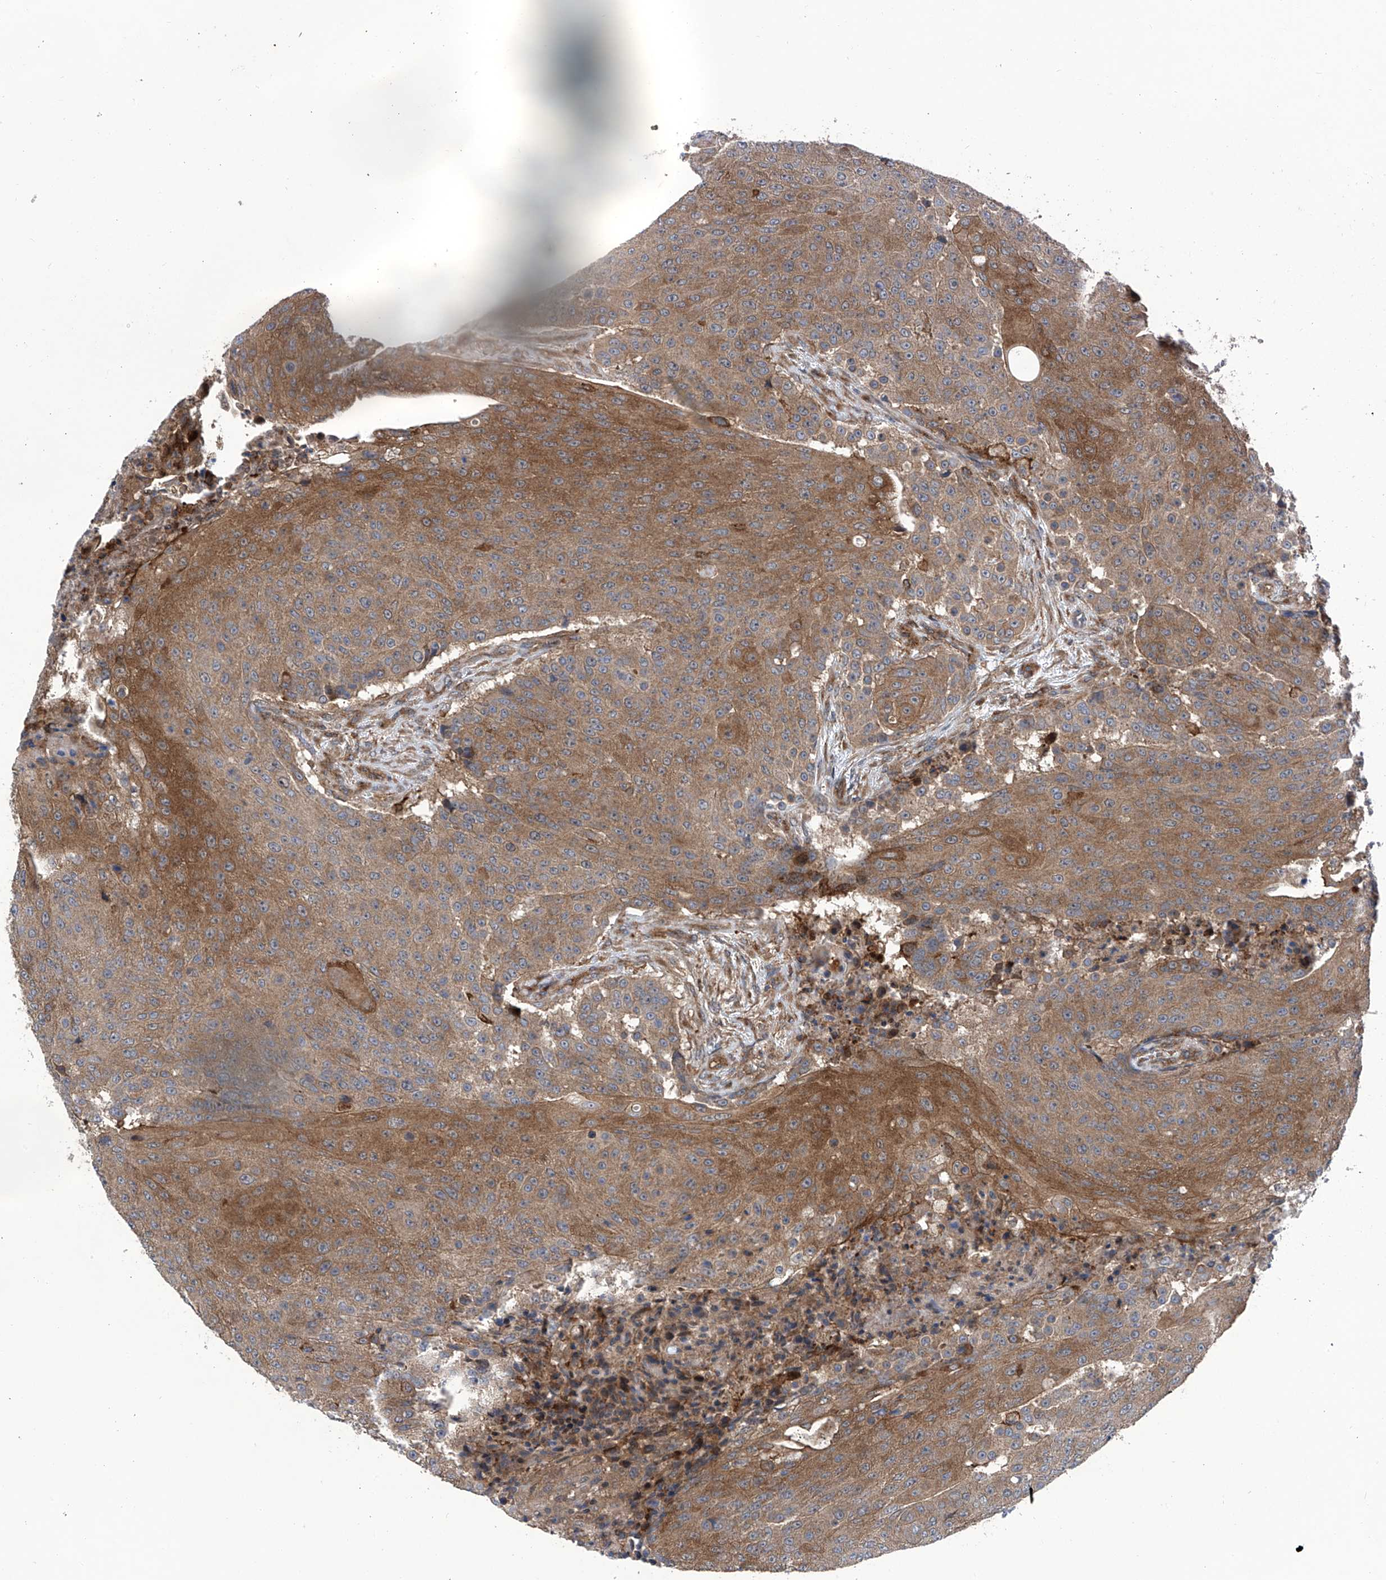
{"staining": {"intensity": "moderate", "quantity": ">75%", "location": "cytoplasmic/membranous"}, "tissue": "urothelial cancer", "cell_type": "Tumor cells", "image_type": "cancer", "snomed": [{"axis": "morphology", "description": "Urothelial carcinoma, High grade"}, {"axis": "topography", "description": "Urinary bladder"}], "caption": "The photomicrograph demonstrates immunohistochemical staining of urothelial carcinoma (high-grade). There is moderate cytoplasmic/membranous expression is seen in approximately >75% of tumor cells.", "gene": "SMAP1", "patient": {"sex": "female", "age": 63}}